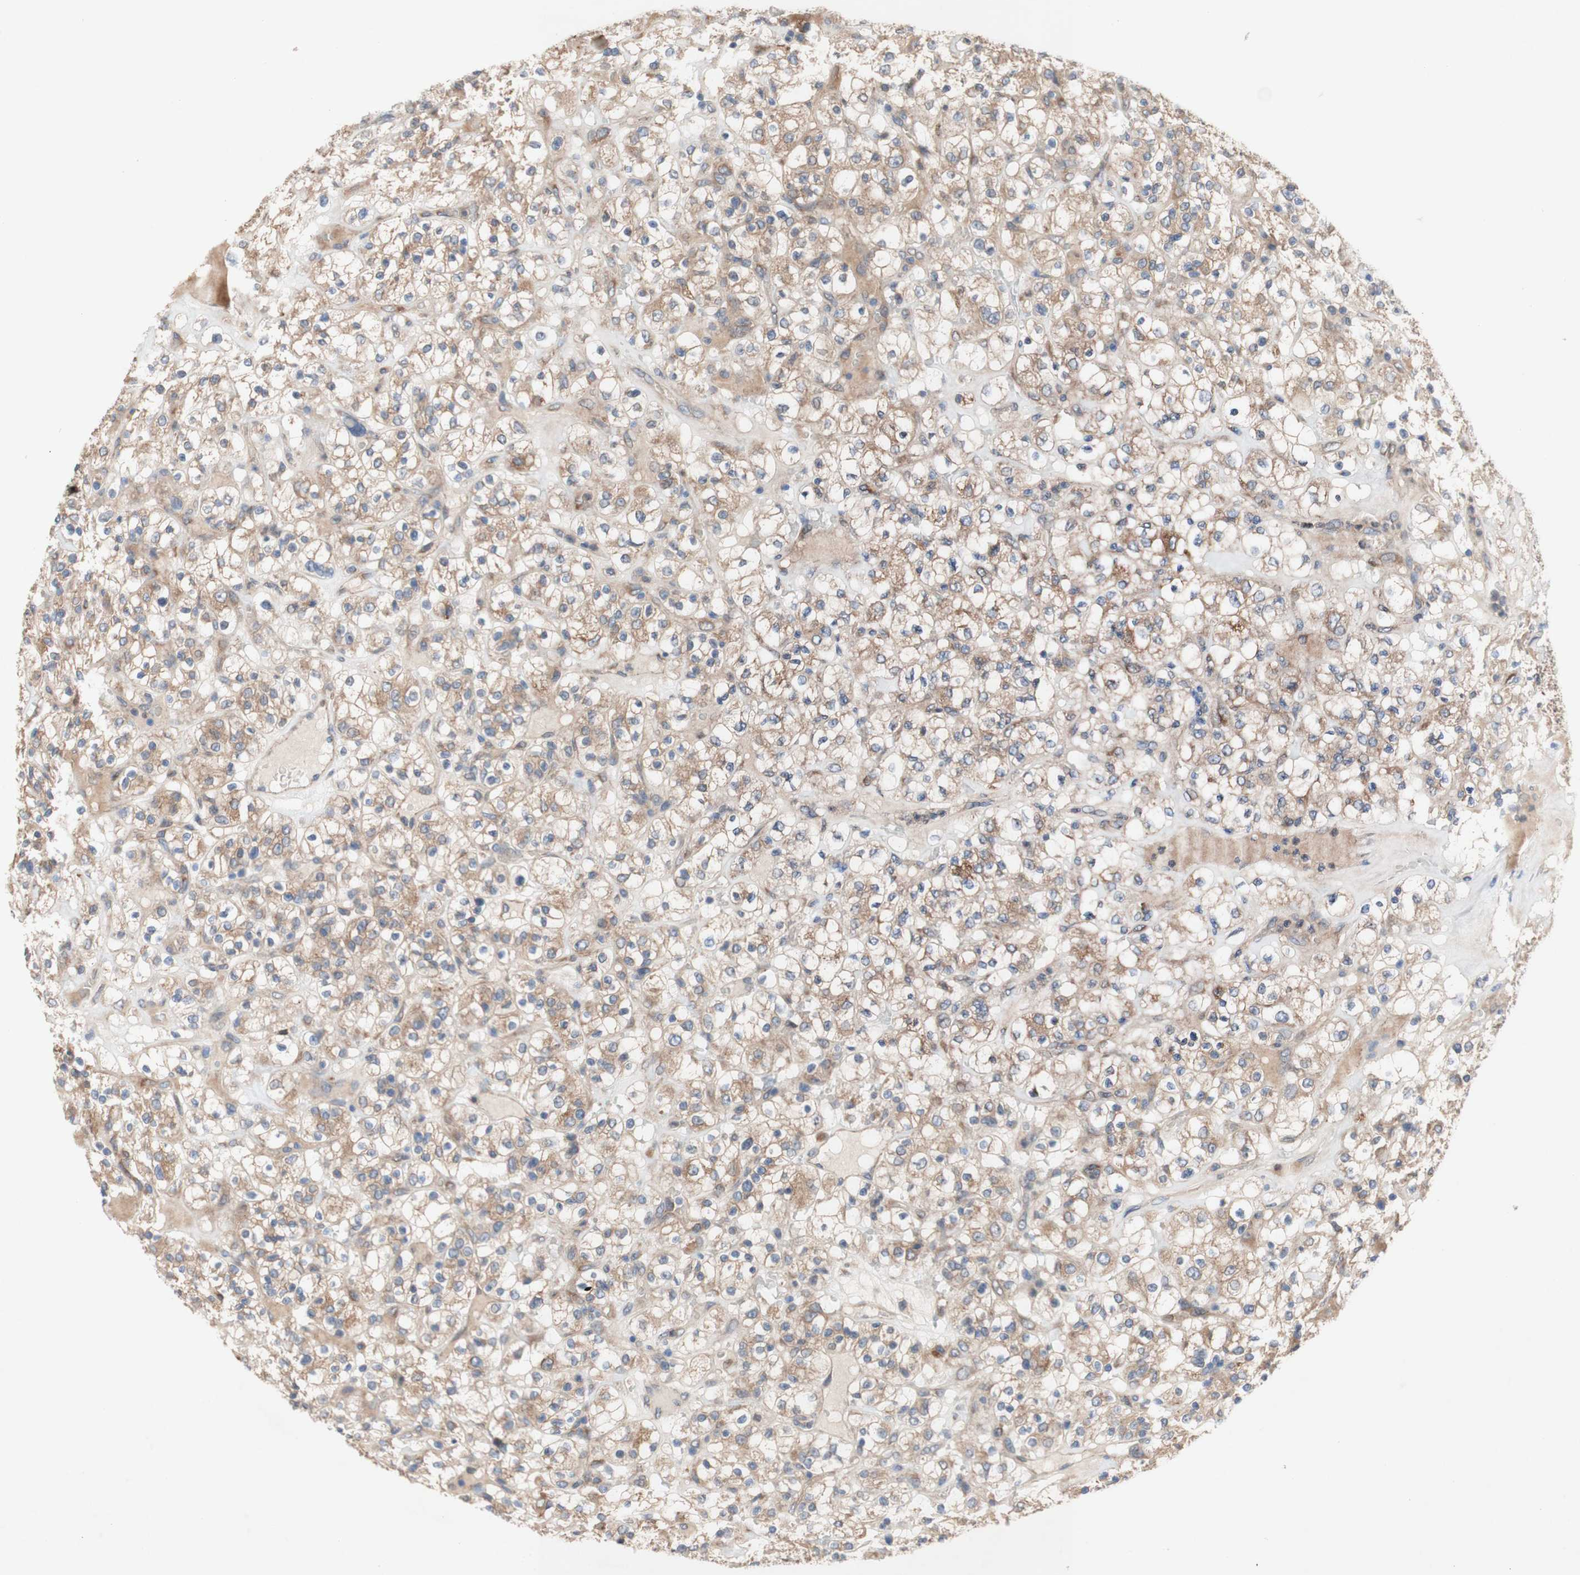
{"staining": {"intensity": "moderate", "quantity": ">75%", "location": "cytoplasmic/membranous"}, "tissue": "renal cancer", "cell_type": "Tumor cells", "image_type": "cancer", "snomed": [{"axis": "morphology", "description": "Normal tissue, NOS"}, {"axis": "morphology", "description": "Adenocarcinoma, NOS"}, {"axis": "topography", "description": "Kidney"}], "caption": "Protein expression analysis of human renal cancer reveals moderate cytoplasmic/membranous expression in about >75% of tumor cells.", "gene": "PDGFB", "patient": {"sex": "female", "age": 72}}